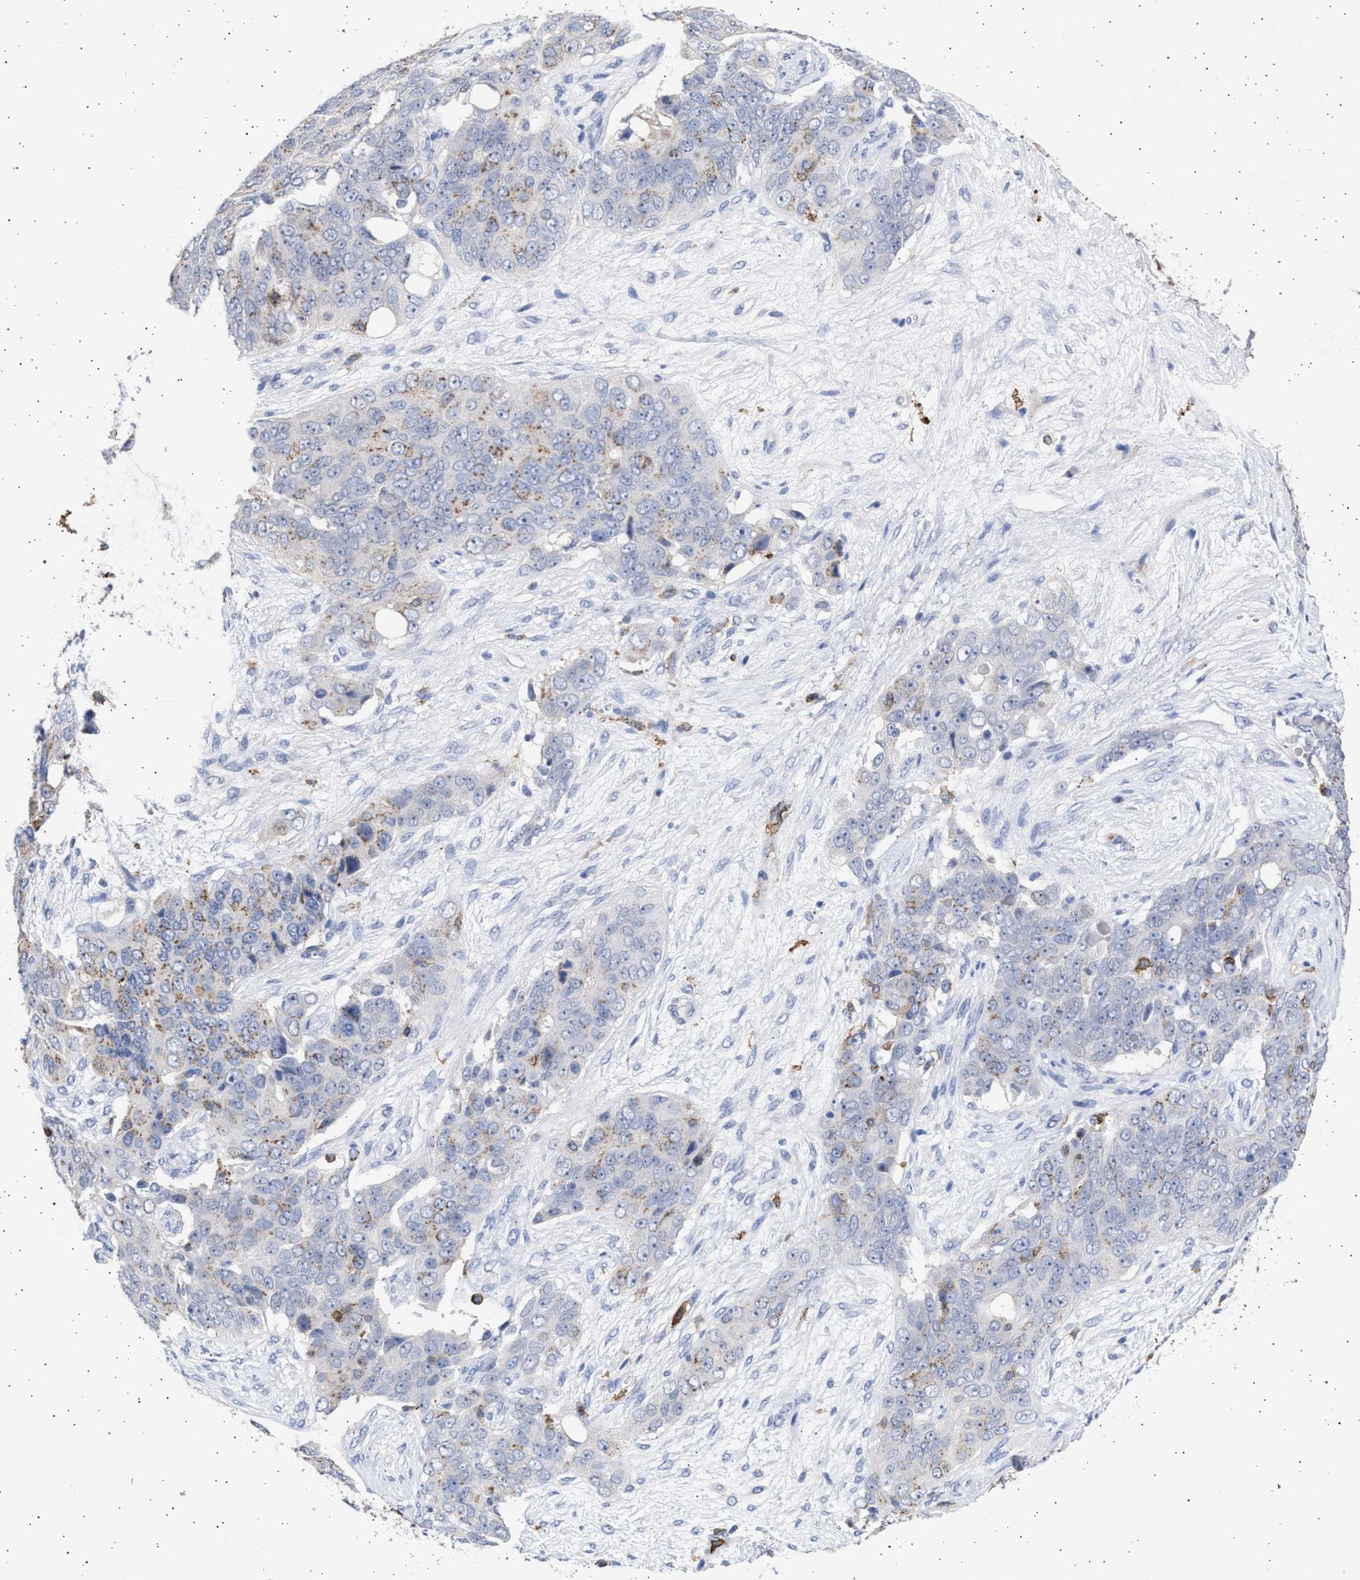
{"staining": {"intensity": "weak", "quantity": "<25%", "location": "cytoplasmic/membranous"}, "tissue": "ovarian cancer", "cell_type": "Tumor cells", "image_type": "cancer", "snomed": [{"axis": "morphology", "description": "Carcinoma, endometroid"}, {"axis": "topography", "description": "Ovary"}], "caption": "Immunohistochemical staining of endometroid carcinoma (ovarian) reveals no significant expression in tumor cells. (Stains: DAB (3,3'-diaminobenzidine) immunohistochemistry (IHC) with hematoxylin counter stain, Microscopy: brightfield microscopy at high magnification).", "gene": "FCER1A", "patient": {"sex": "female", "age": 51}}